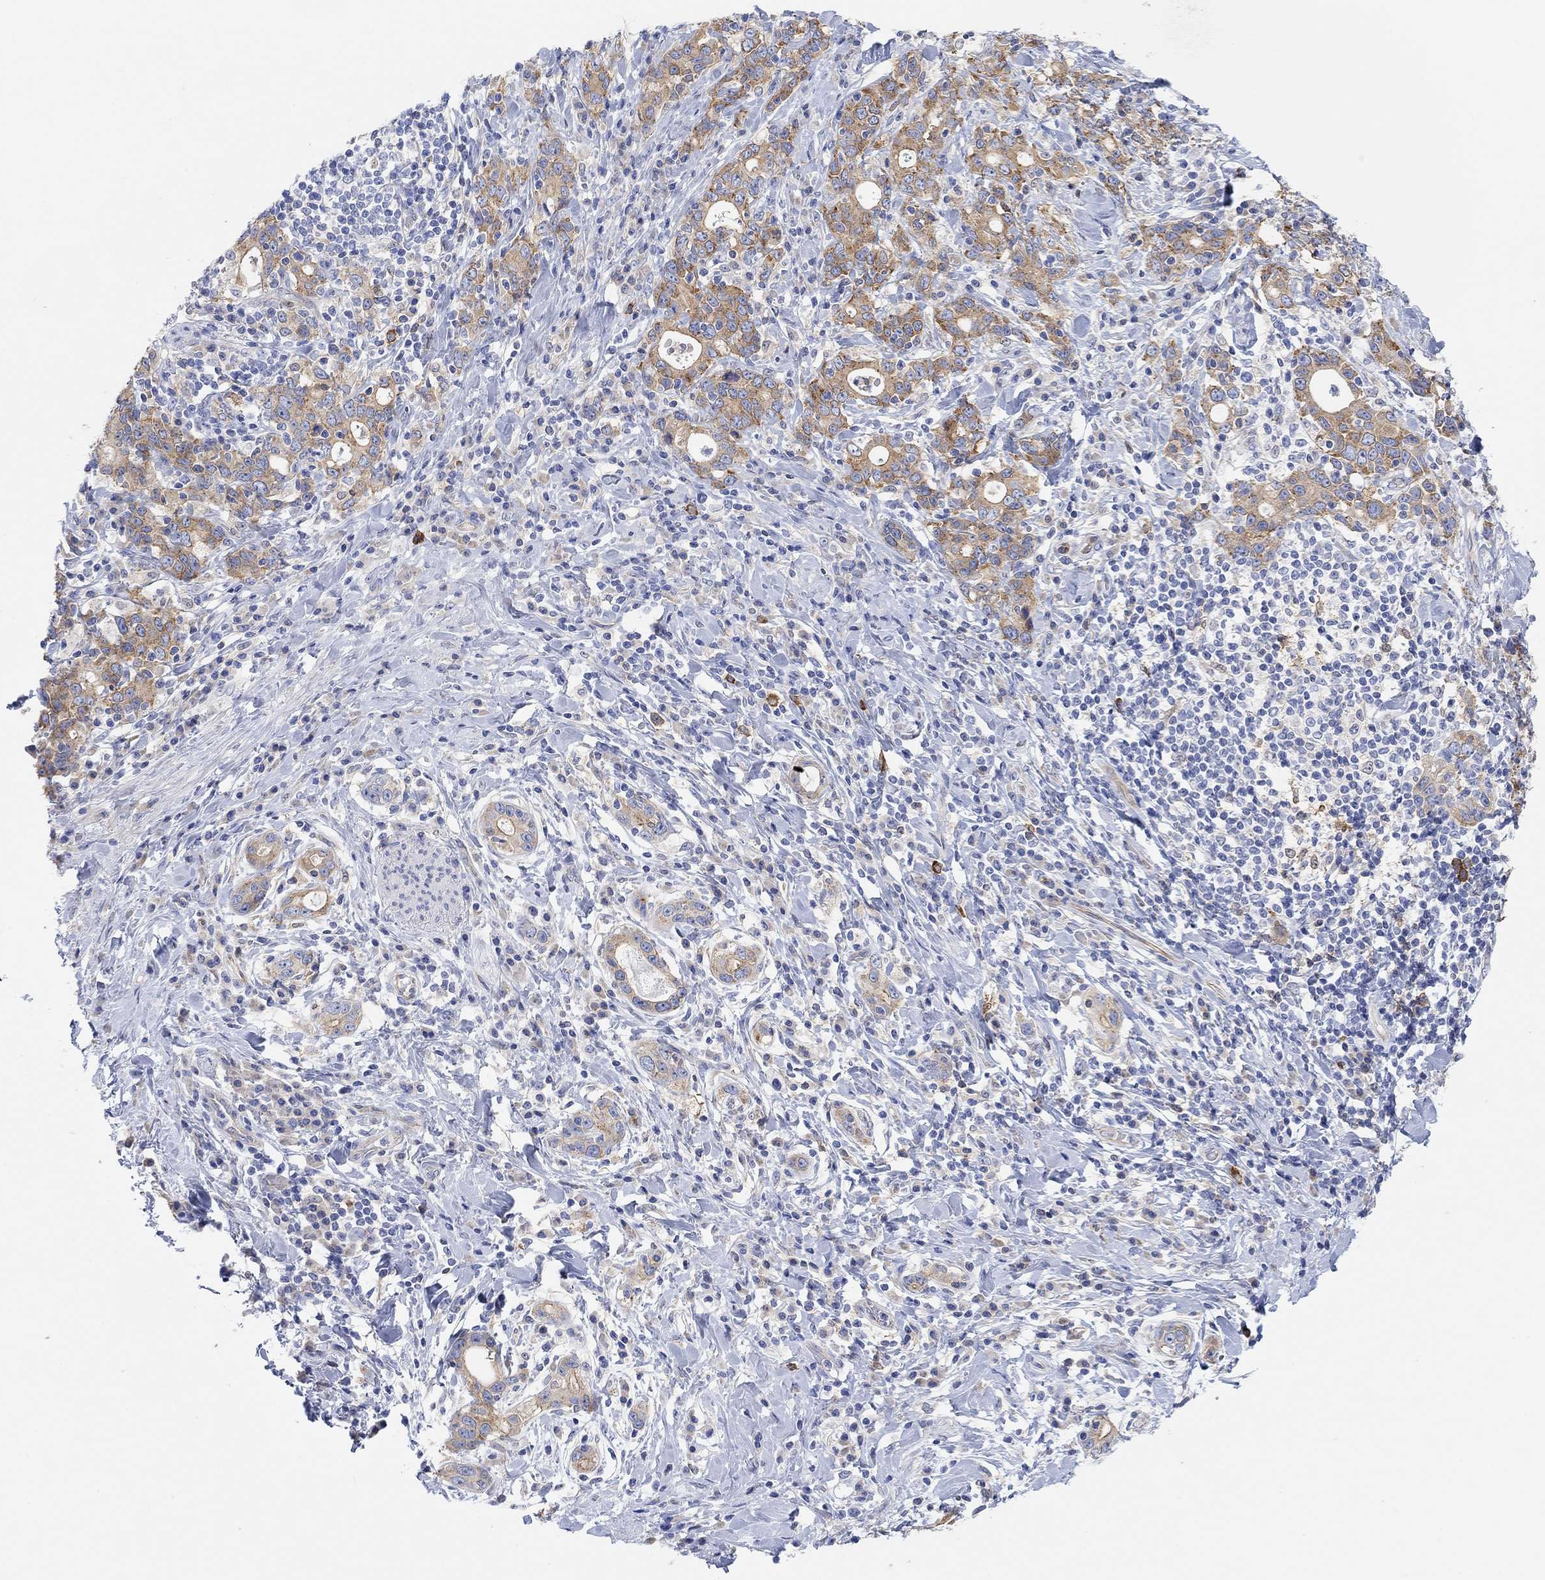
{"staining": {"intensity": "moderate", "quantity": "25%-75%", "location": "cytoplasmic/membranous"}, "tissue": "stomach cancer", "cell_type": "Tumor cells", "image_type": "cancer", "snomed": [{"axis": "morphology", "description": "Adenocarcinoma, NOS"}, {"axis": "topography", "description": "Stomach"}], "caption": "Adenocarcinoma (stomach) tissue displays moderate cytoplasmic/membranous positivity in approximately 25%-75% of tumor cells, visualized by immunohistochemistry.", "gene": "RGS1", "patient": {"sex": "male", "age": 79}}